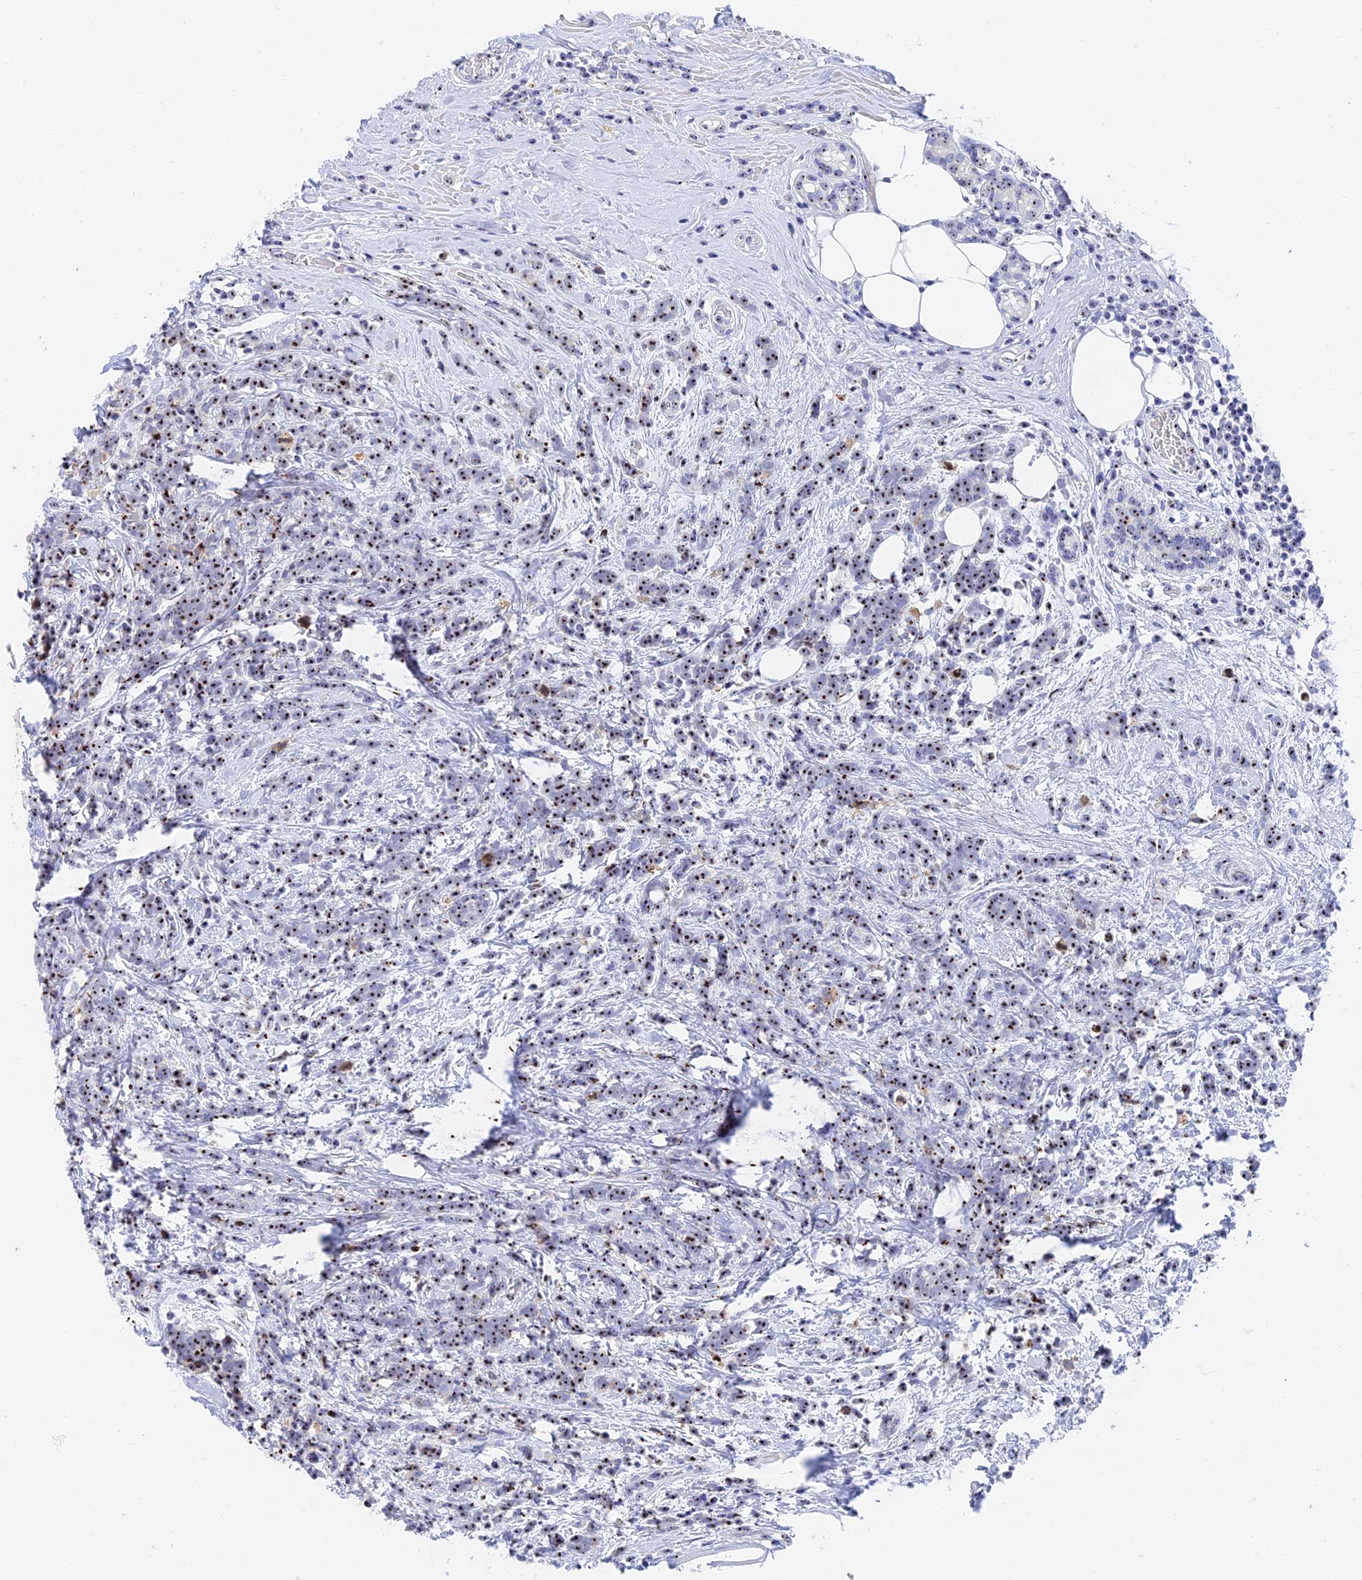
{"staining": {"intensity": "moderate", "quantity": ">75%", "location": "nuclear"}, "tissue": "breast cancer", "cell_type": "Tumor cells", "image_type": "cancer", "snomed": [{"axis": "morphology", "description": "Lobular carcinoma"}, {"axis": "topography", "description": "Breast"}], "caption": "Protein expression analysis of breast cancer demonstrates moderate nuclear positivity in about >75% of tumor cells.", "gene": "RSL1D1", "patient": {"sex": "female", "age": 58}}